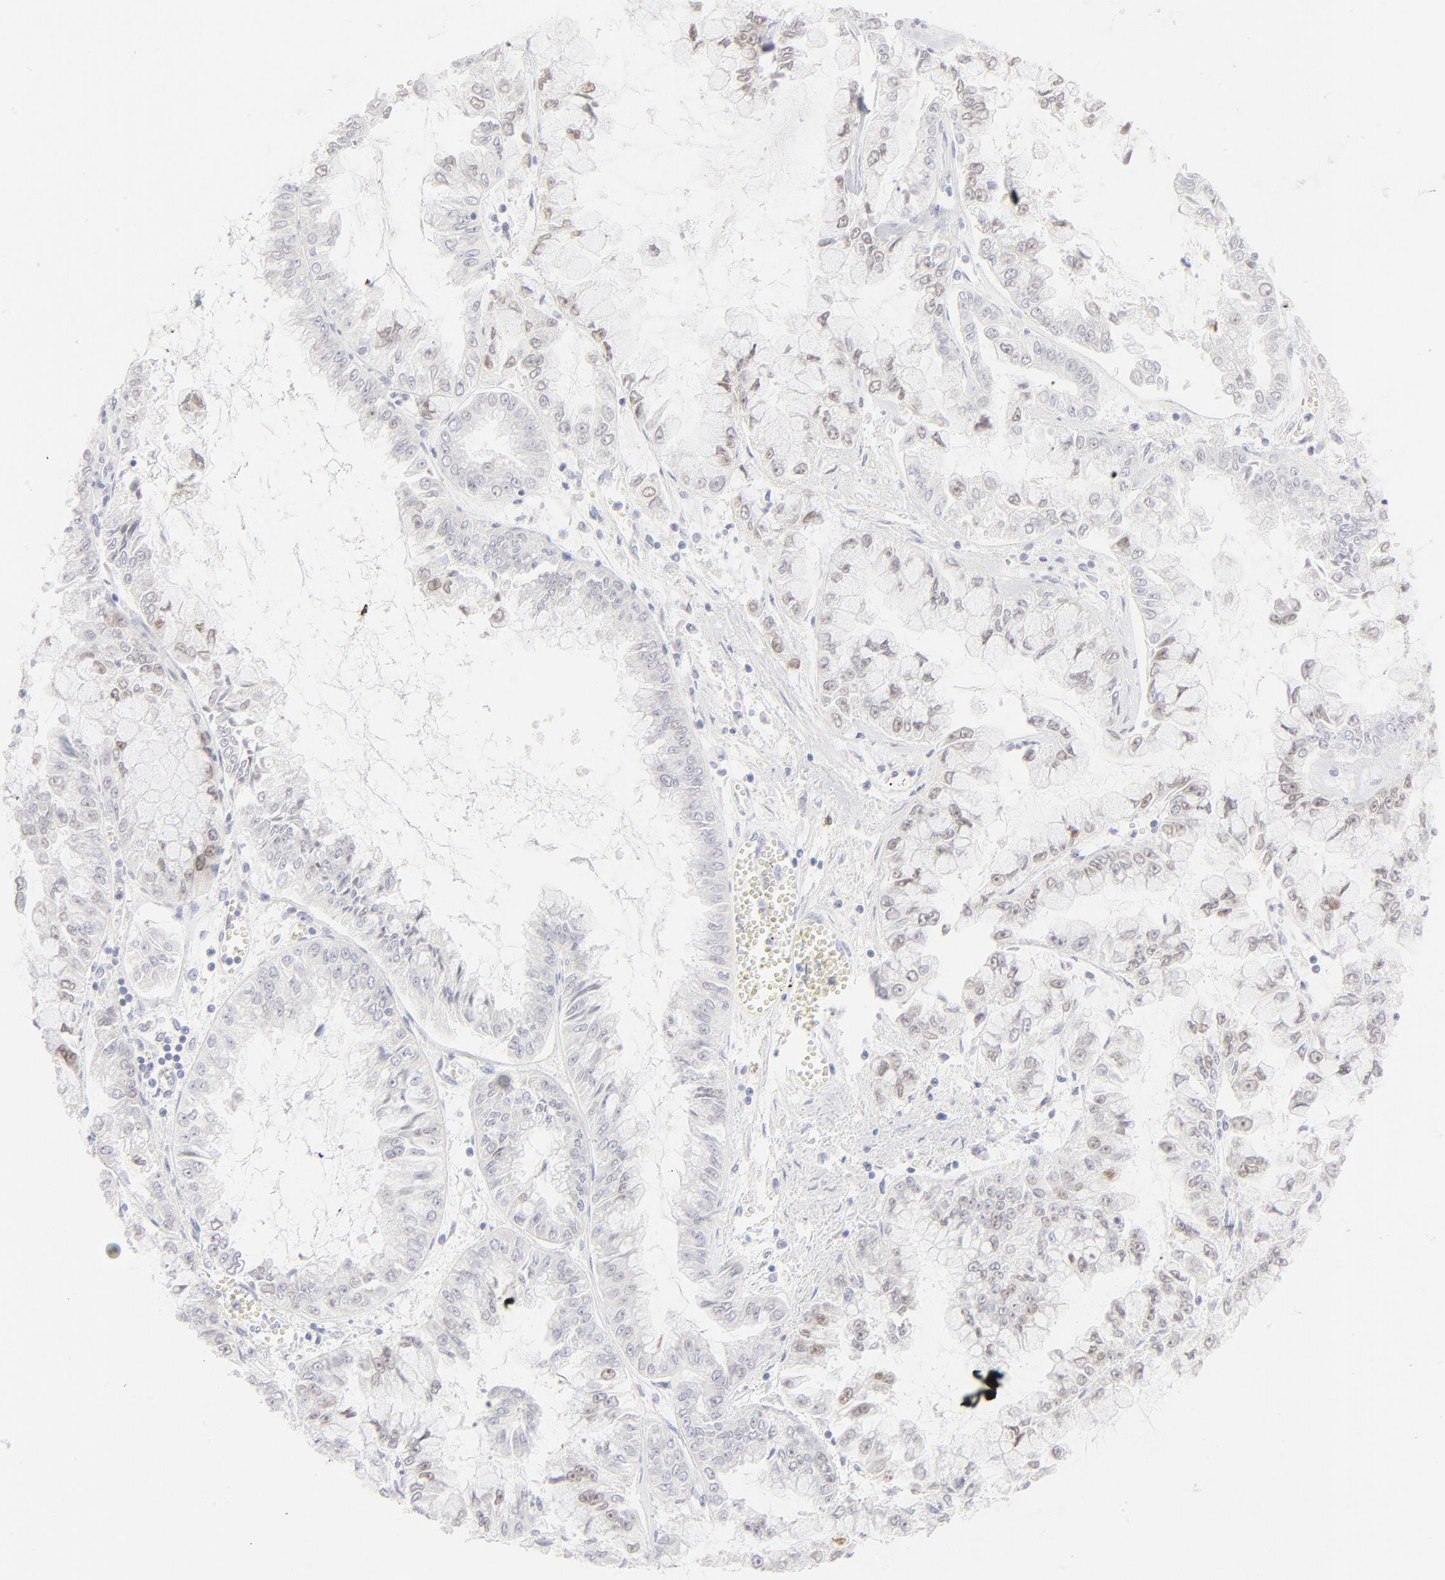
{"staining": {"intensity": "moderate", "quantity": "25%-75%", "location": "nuclear"}, "tissue": "liver cancer", "cell_type": "Tumor cells", "image_type": "cancer", "snomed": [{"axis": "morphology", "description": "Cholangiocarcinoma"}, {"axis": "topography", "description": "Liver"}], "caption": "Immunohistochemistry (DAB (3,3'-diaminobenzidine)) staining of human liver cancer exhibits moderate nuclear protein expression in approximately 25%-75% of tumor cells. The protein is stained brown, and the nuclei are stained in blue (DAB (3,3'-diaminobenzidine) IHC with brightfield microscopy, high magnification).", "gene": "ELF3", "patient": {"sex": "female", "age": 79}}